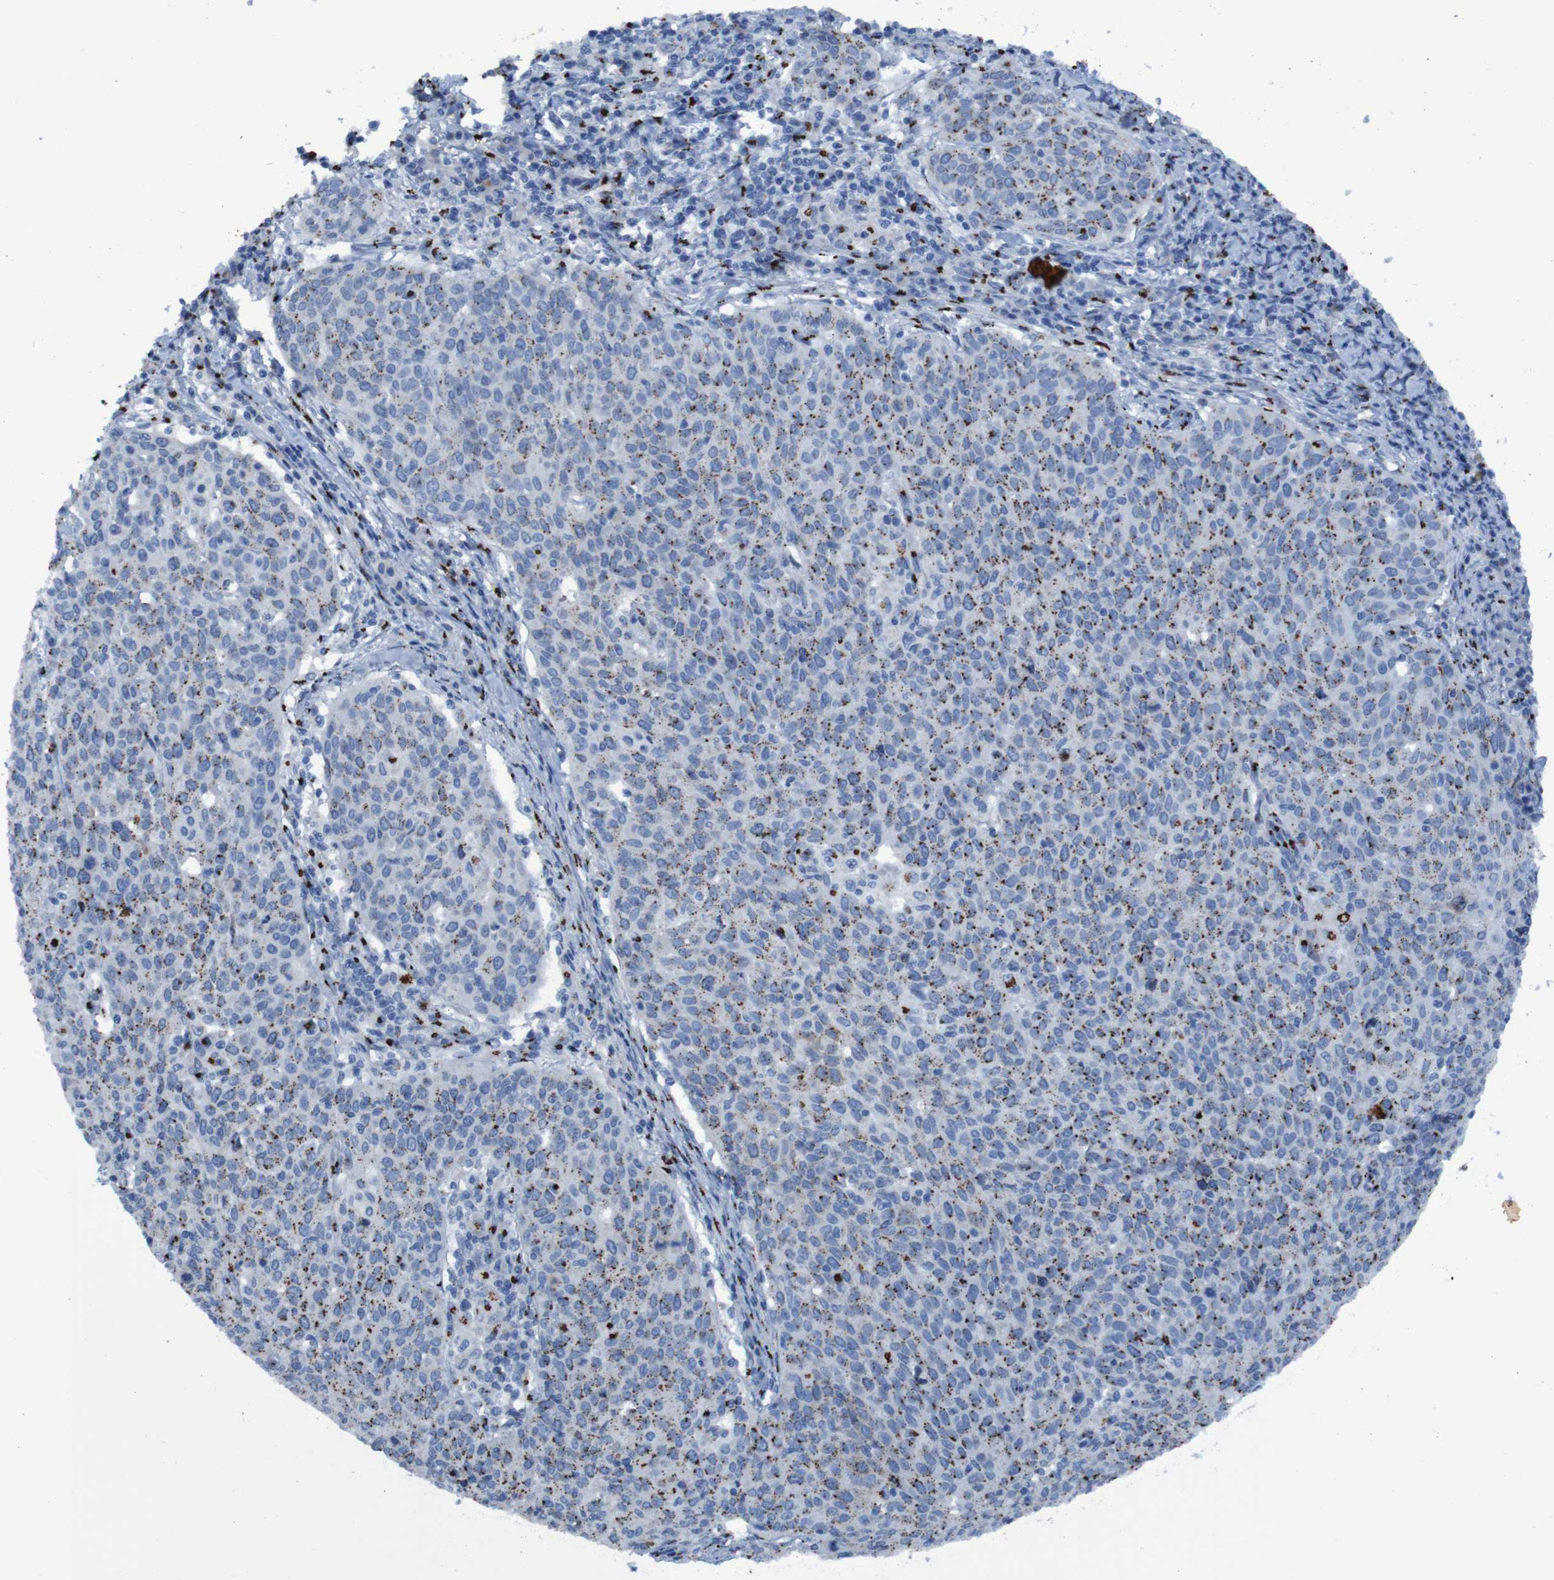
{"staining": {"intensity": "strong", "quantity": ">75%", "location": "cytoplasmic/membranous"}, "tissue": "cervical cancer", "cell_type": "Tumor cells", "image_type": "cancer", "snomed": [{"axis": "morphology", "description": "Squamous cell carcinoma, NOS"}, {"axis": "topography", "description": "Cervix"}], "caption": "DAB immunohistochemical staining of cervical squamous cell carcinoma shows strong cytoplasmic/membranous protein expression in approximately >75% of tumor cells.", "gene": "GOLM1", "patient": {"sex": "female", "age": 38}}